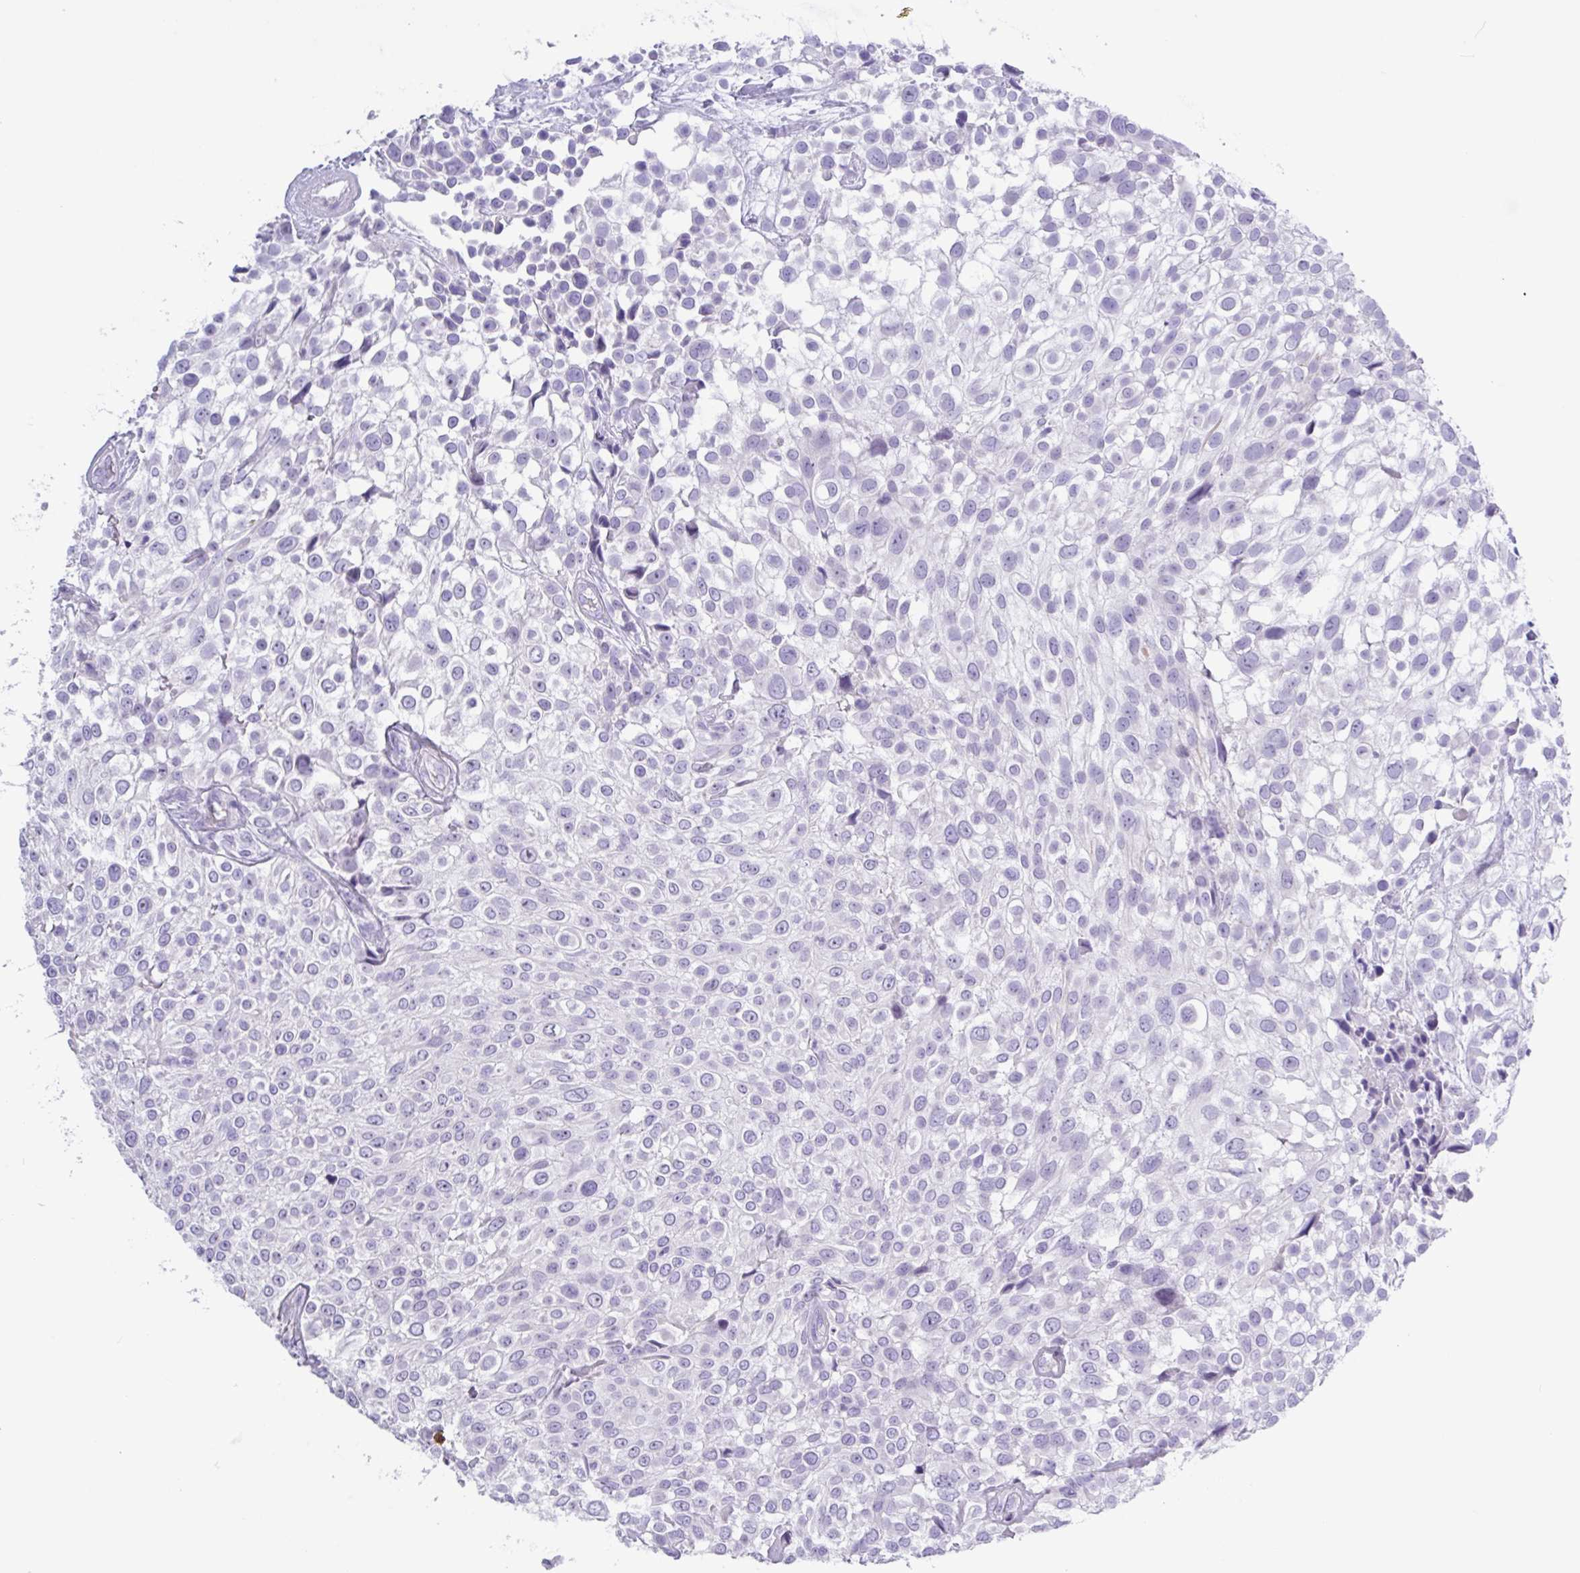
{"staining": {"intensity": "negative", "quantity": "none", "location": "none"}, "tissue": "urothelial cancer", "cell_type": "Tumor cells", "image_type": "cancer", "snomed": [{"axis": "morphology", "description": "Urothelial carcinoma, High grade"}, {"axis": "topography", "description": "Urinary bladder"}], "caption": "Urothelial carcinoma (high-grade) was stained to show a protein in brown. There is no significant expression in tumor cells.", "gene": "MRM2", "patient": {"sex": "male", "age": 56}}